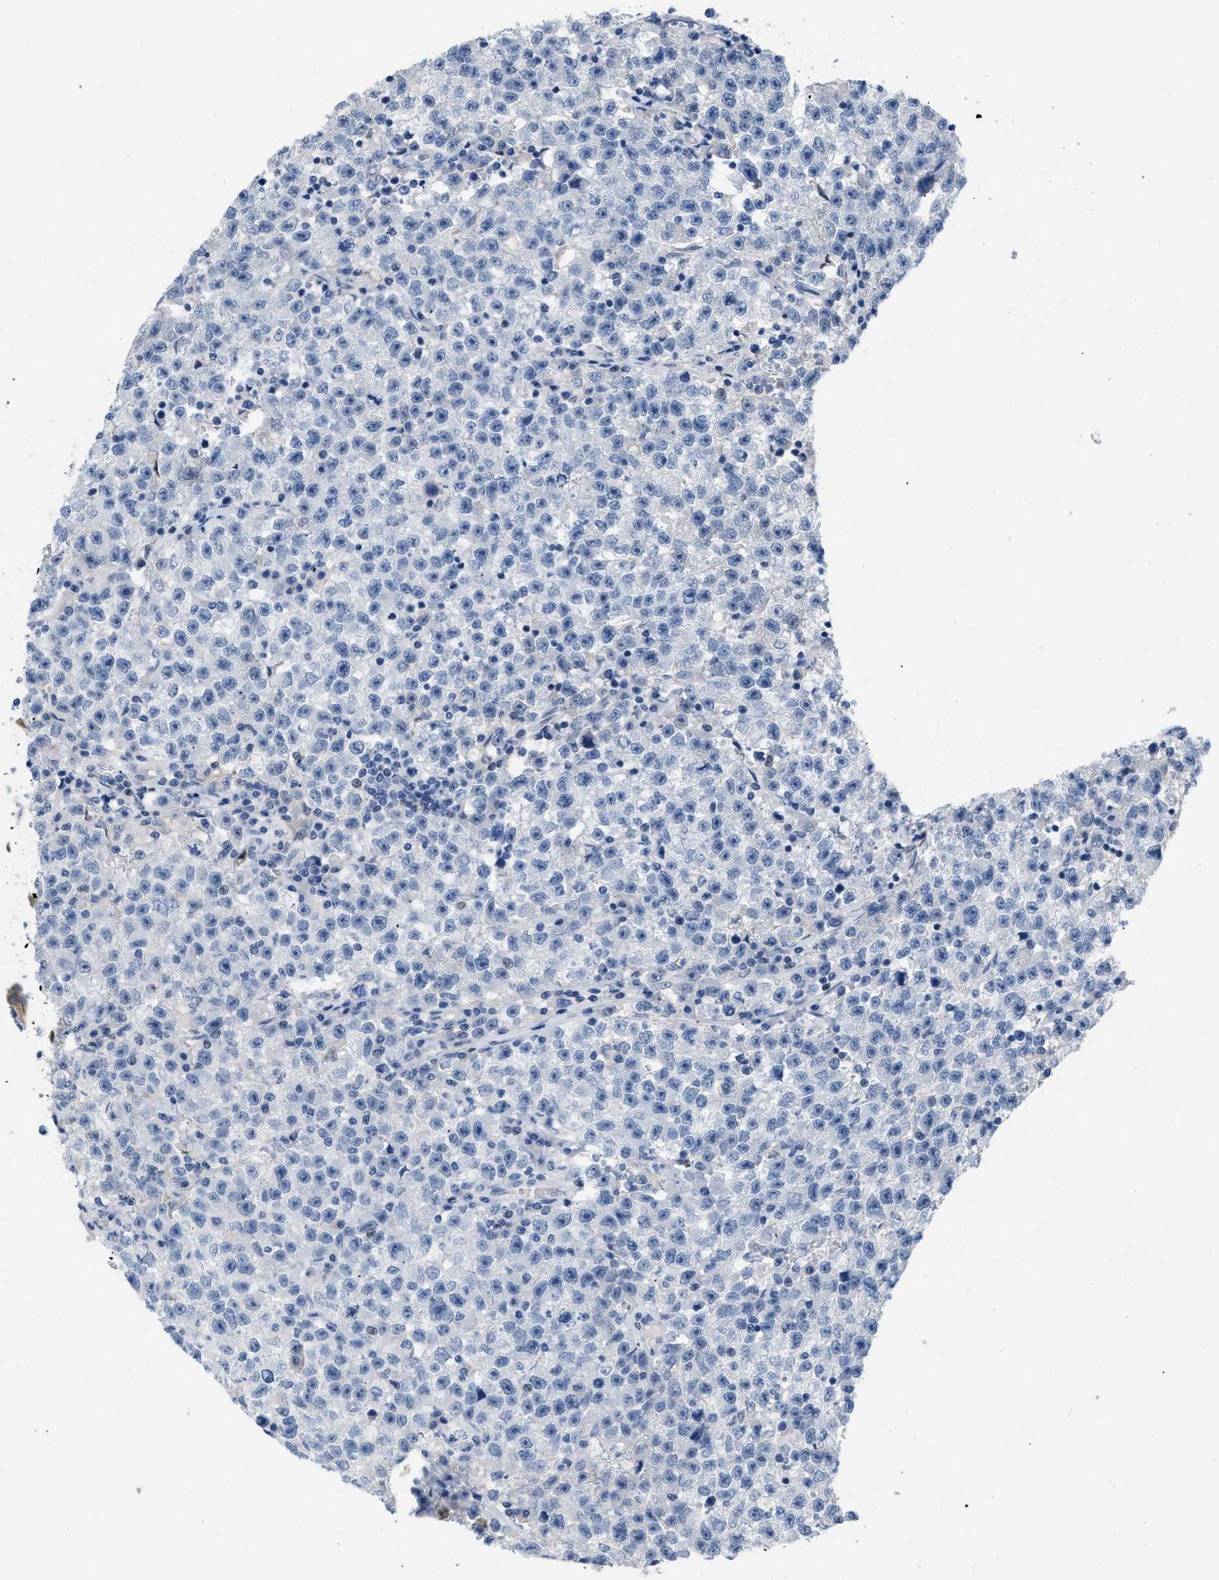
{"staining": {"intensity": "negative", "quantity": "none", "location": "none"}, "tissue": "testis cancer", "cell_type": "Tumor cells", "image_type": "cancer", "snomed": [{"axis": "morphology", "description": "Seminoma, NOS"}, {"axis": "topography", "description": "Testis"}], "caption": "The histopathology image reveals no significant positivity in tumor cells of testis cancer (seminoma). Brightfield microscopy of IHC stained with DAB (3,3'-diaminobenzidine) (brown) and hematoxylin (blue), captured at high magnification.", "gene": "BOLL", "patient": {"sex": "male", "age": 22}}